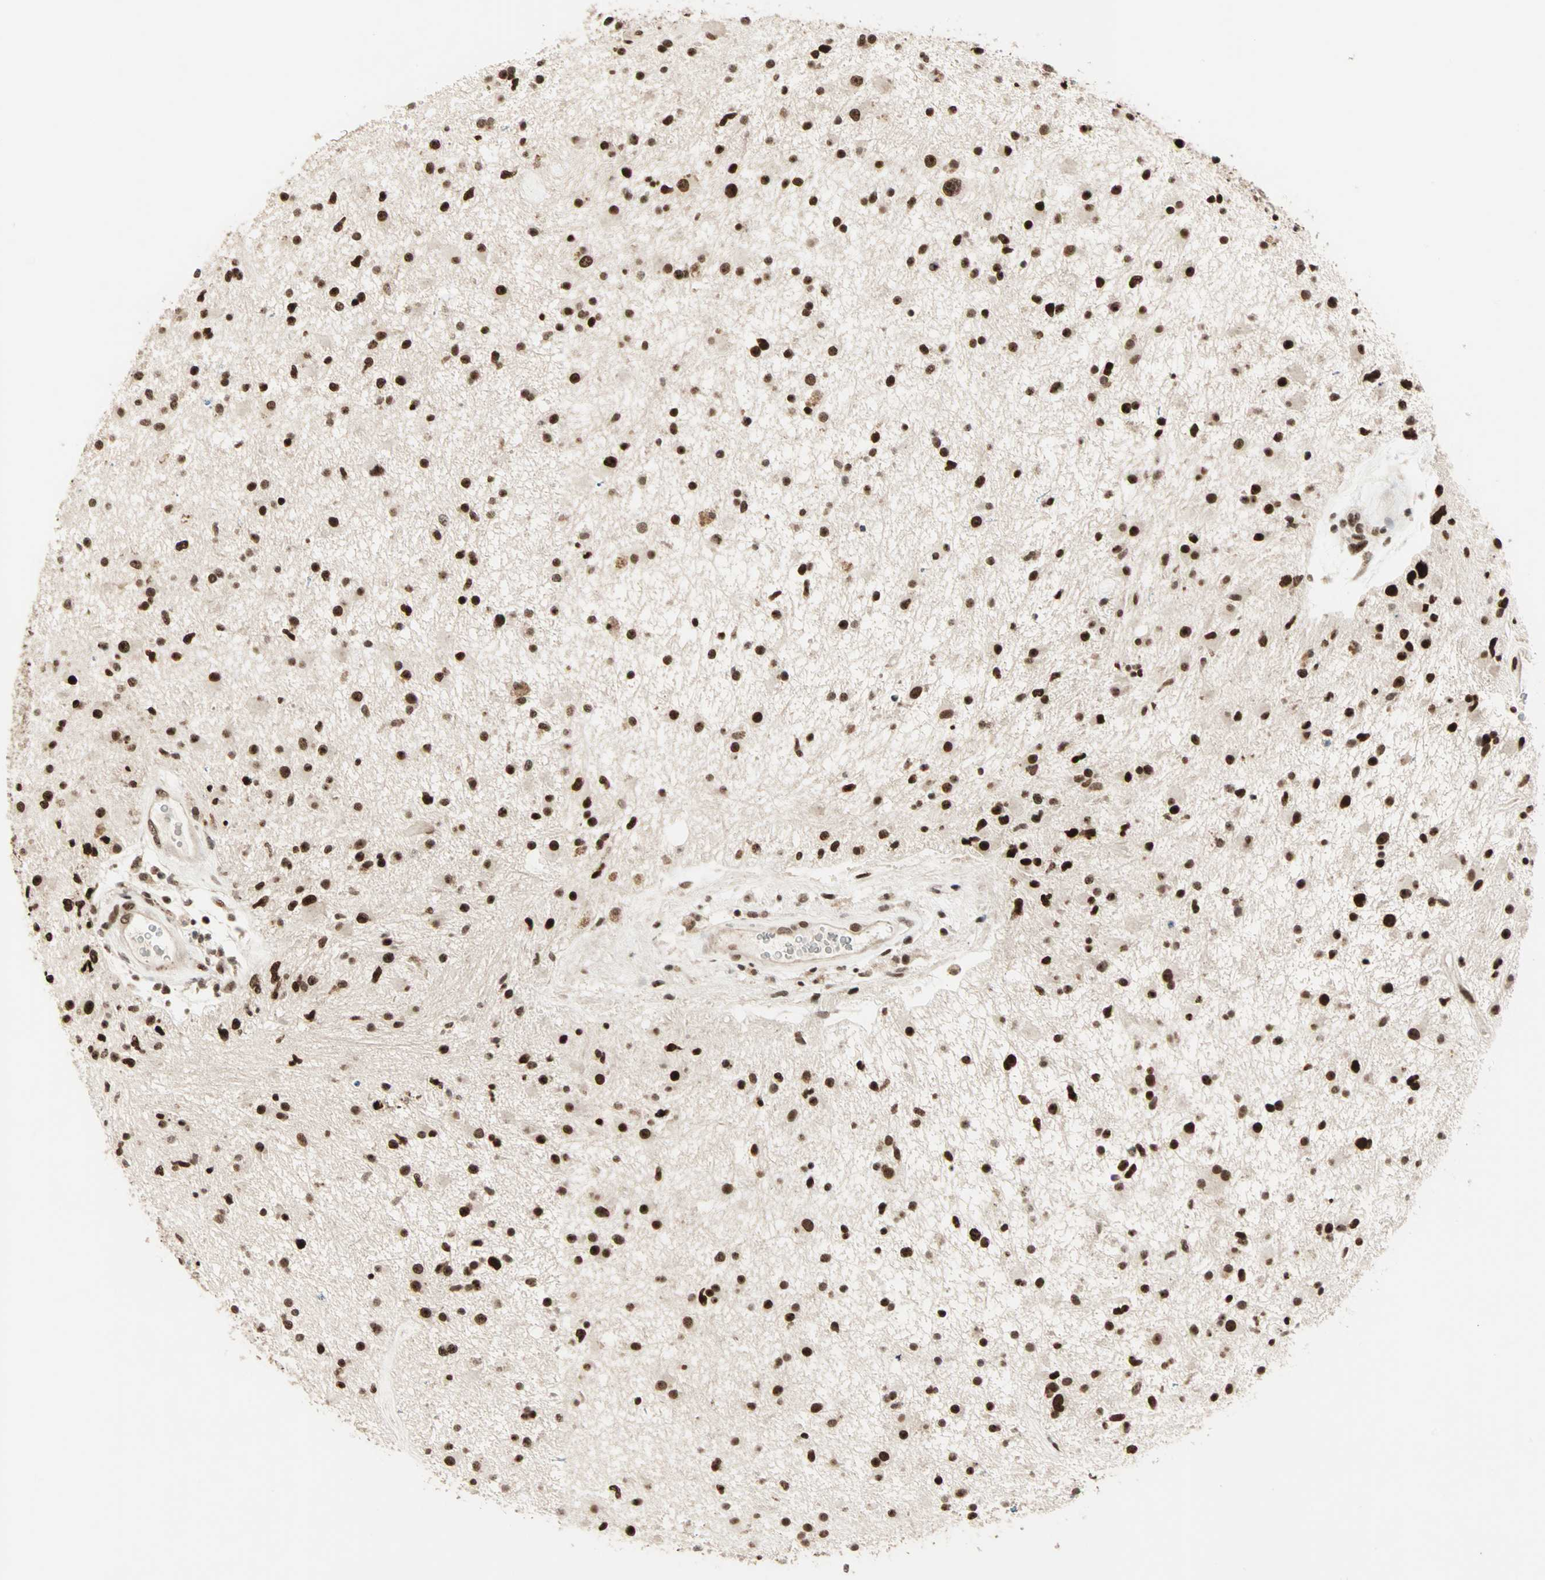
{"staining": {"intensity": "strong", "quantity": ">75%", "location": "nuclear"}, "tissue": "glioma", "cell_type": "Tumor cells", "image_type": "cancer", "snomed": [{"axis": "morphology", "description": "Glioma, malignant, High grade"}, {"axis": "topography", "description": "Brain"}], "caption": "This is a histology image of immunohistochemistry staining of glioma, which shows strong staining in the nuclear of tumor cells.", "gene": "MDC1", "patient": {"sex": "male", "age": 33}}